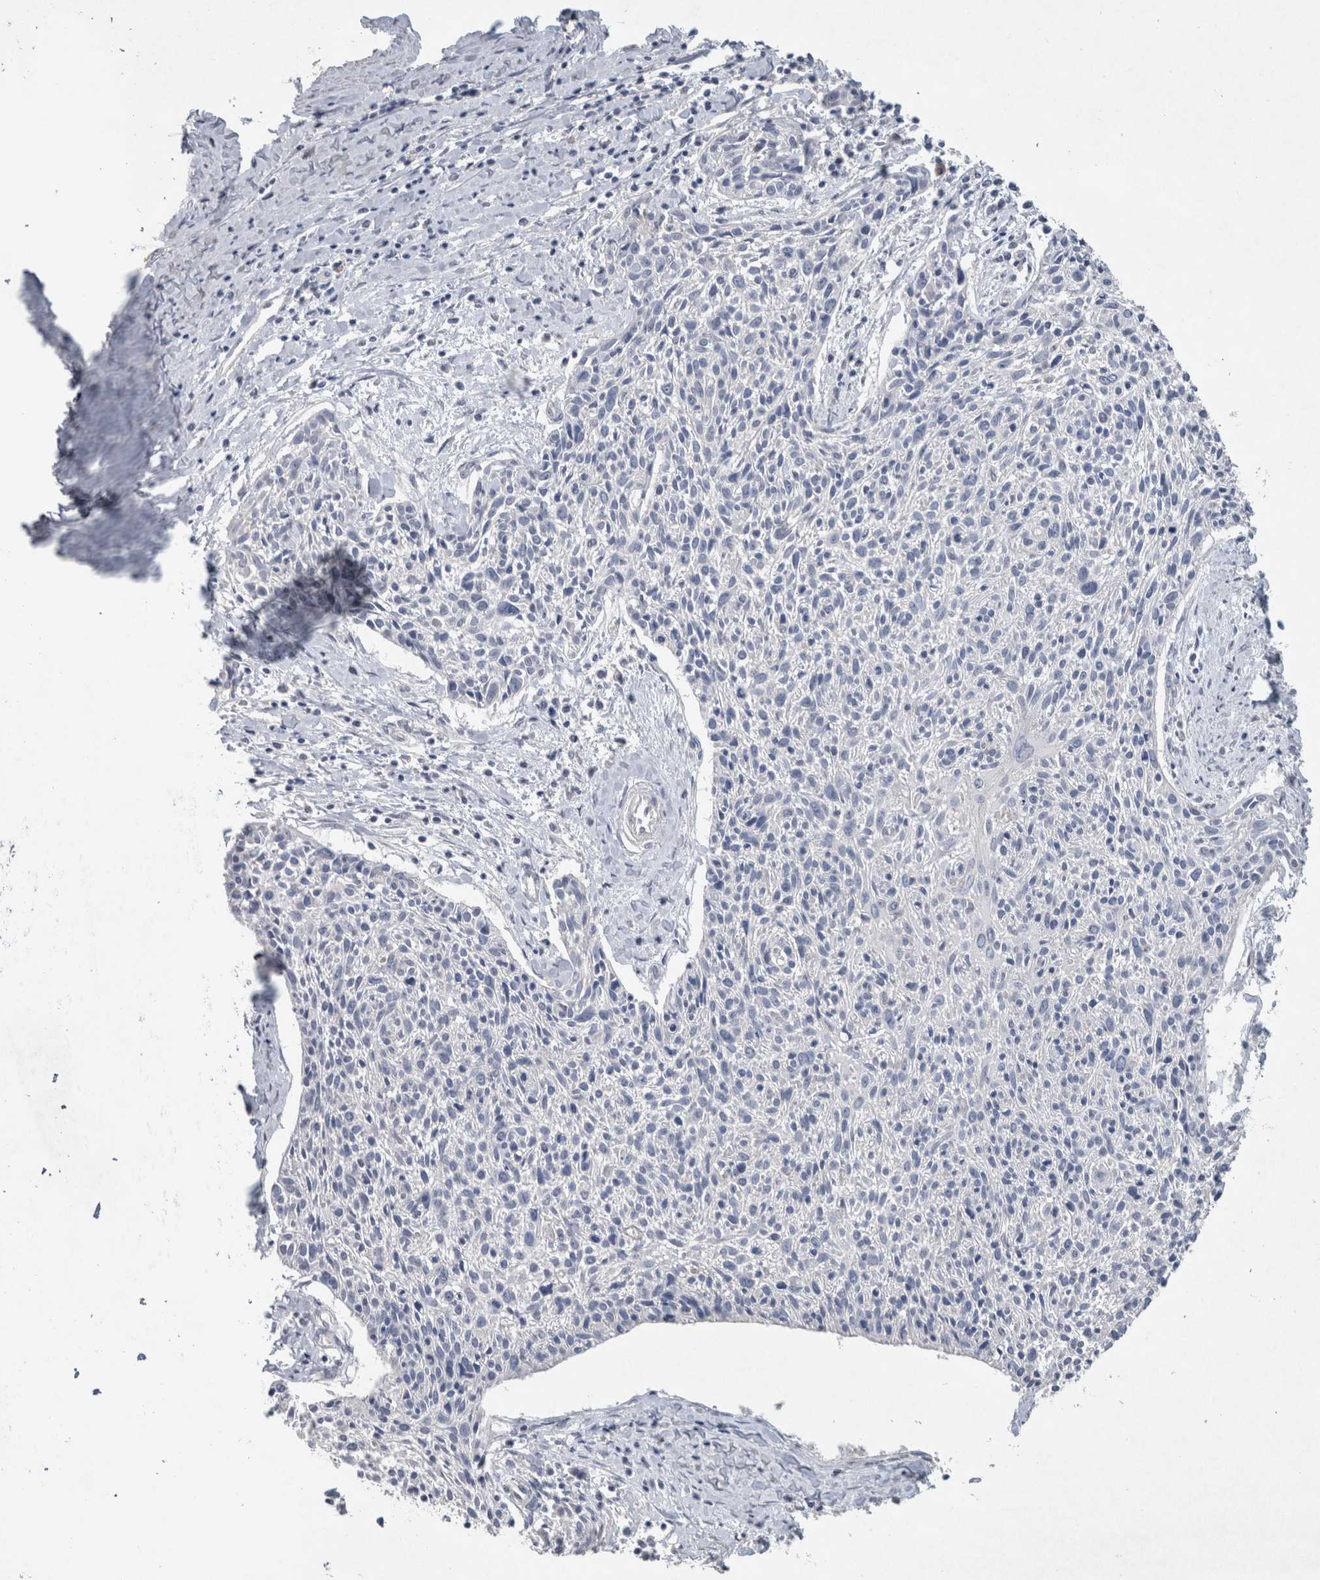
{"staining": {"intensity": "negative", "quantity": "none", "location": "none"}, "tissue": "cervical cancer", "cell_type": "Tumor cells", "image_type": "cancer", "snomed": [{"axis": "morphology", "description": "Squamous cell carcinoma, NOS"}, {"axis": "topography", "description": "Cervix"}], "caption": "Tumor cells are negative for protein expression in human cervical cancer (squamous cell carcinoma).", "gene": "HEXD", "patient": {"sex": "female", "age": 51}}